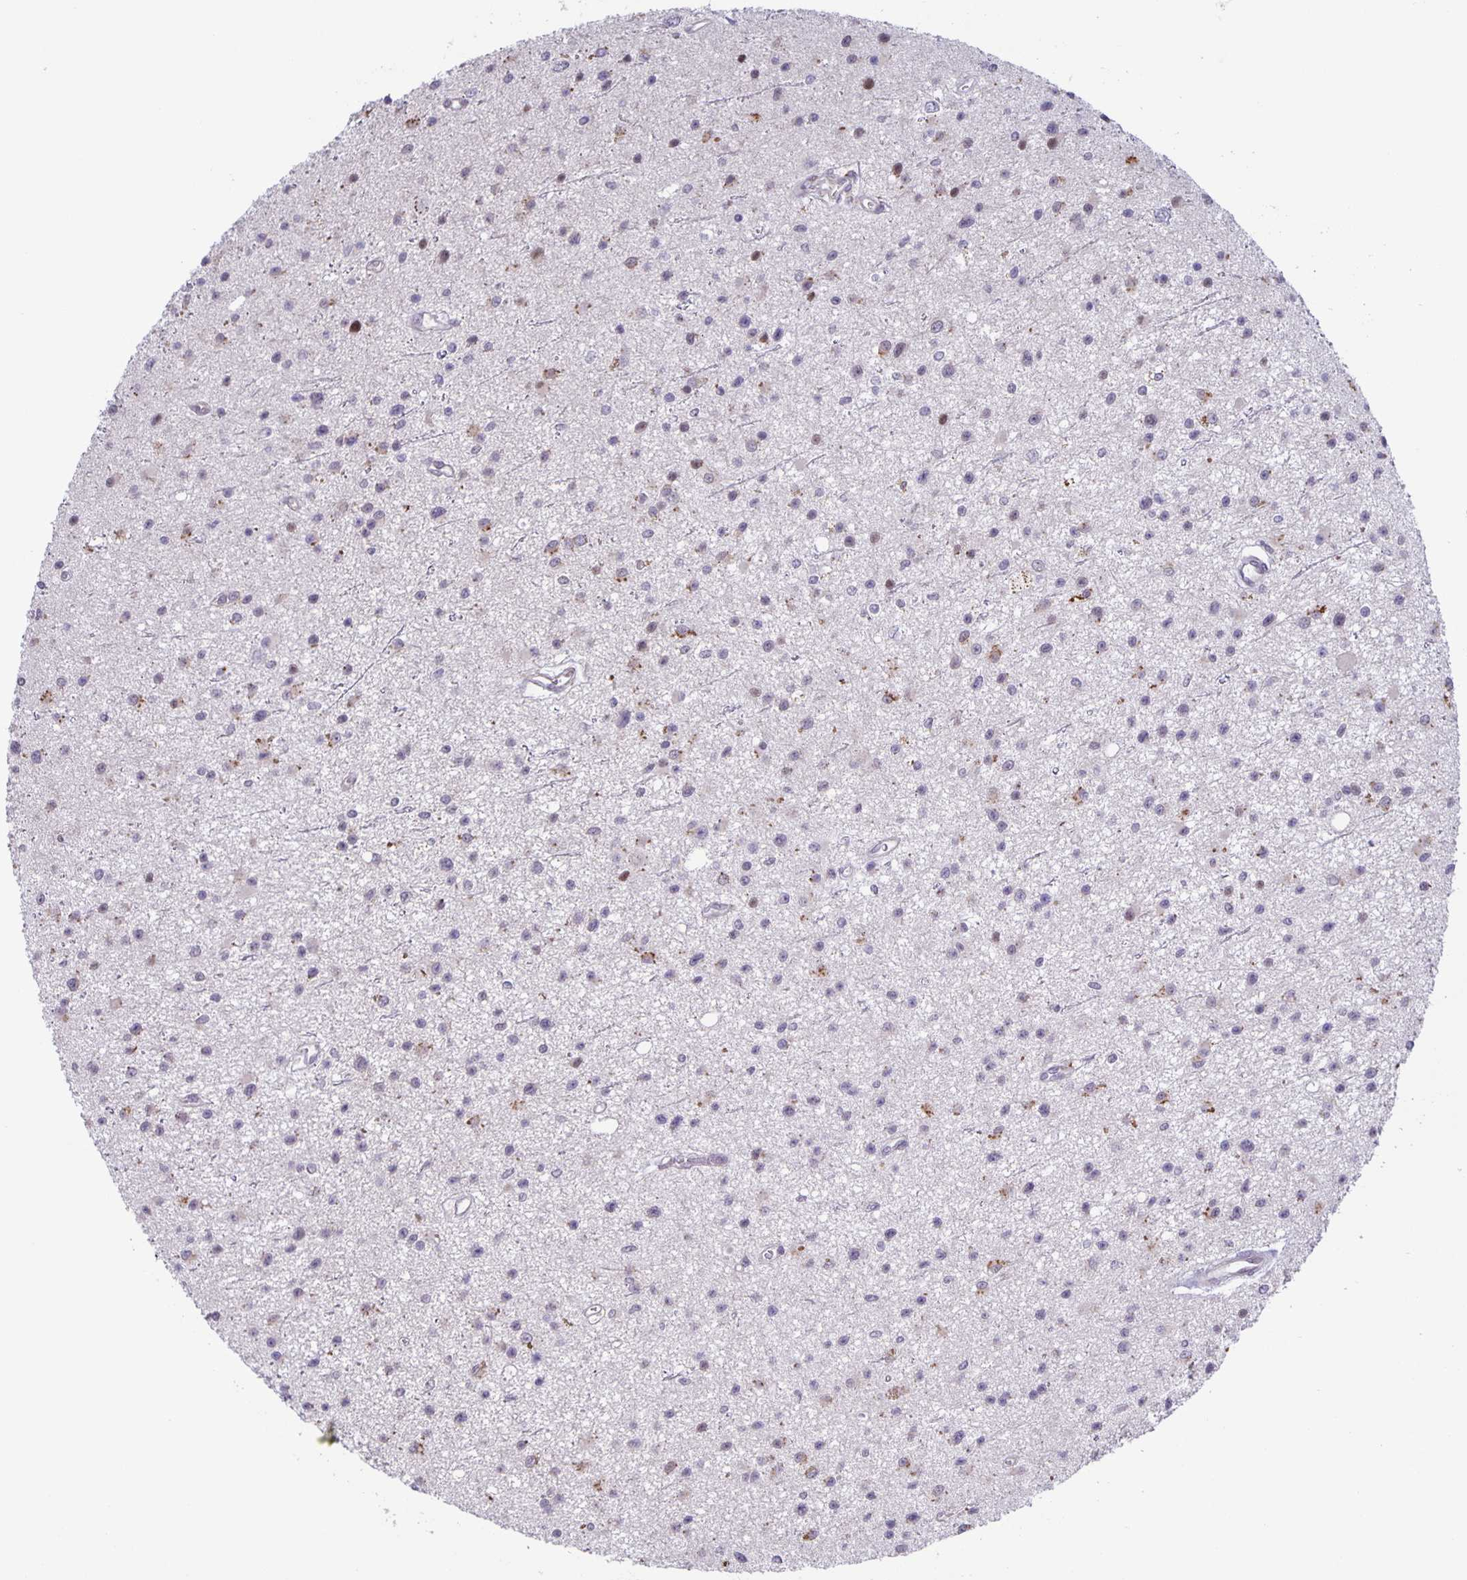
{"staining": {"intensity": "moderate", "quantity": "<25%", "location": "cytoplasmic/membranous"}, "tissue": "glioma", "cell_type": "Tumor cells", "image_type": "cancer", "snomed": [{"axis": "morphology", "description": "Glioma, malignant, Low grade"}, {"axis": "topography", "description": "Brain"}], "caption": "DAB (3,3'-diaminobenzidine) immunohistochemical staining of human glioma demonstrates moderate cytoplasmic/membranous protein staining in about <25% of tumor cells.", "gene": "MAPK12", "patient": {"sex": "male", "age": 43}}